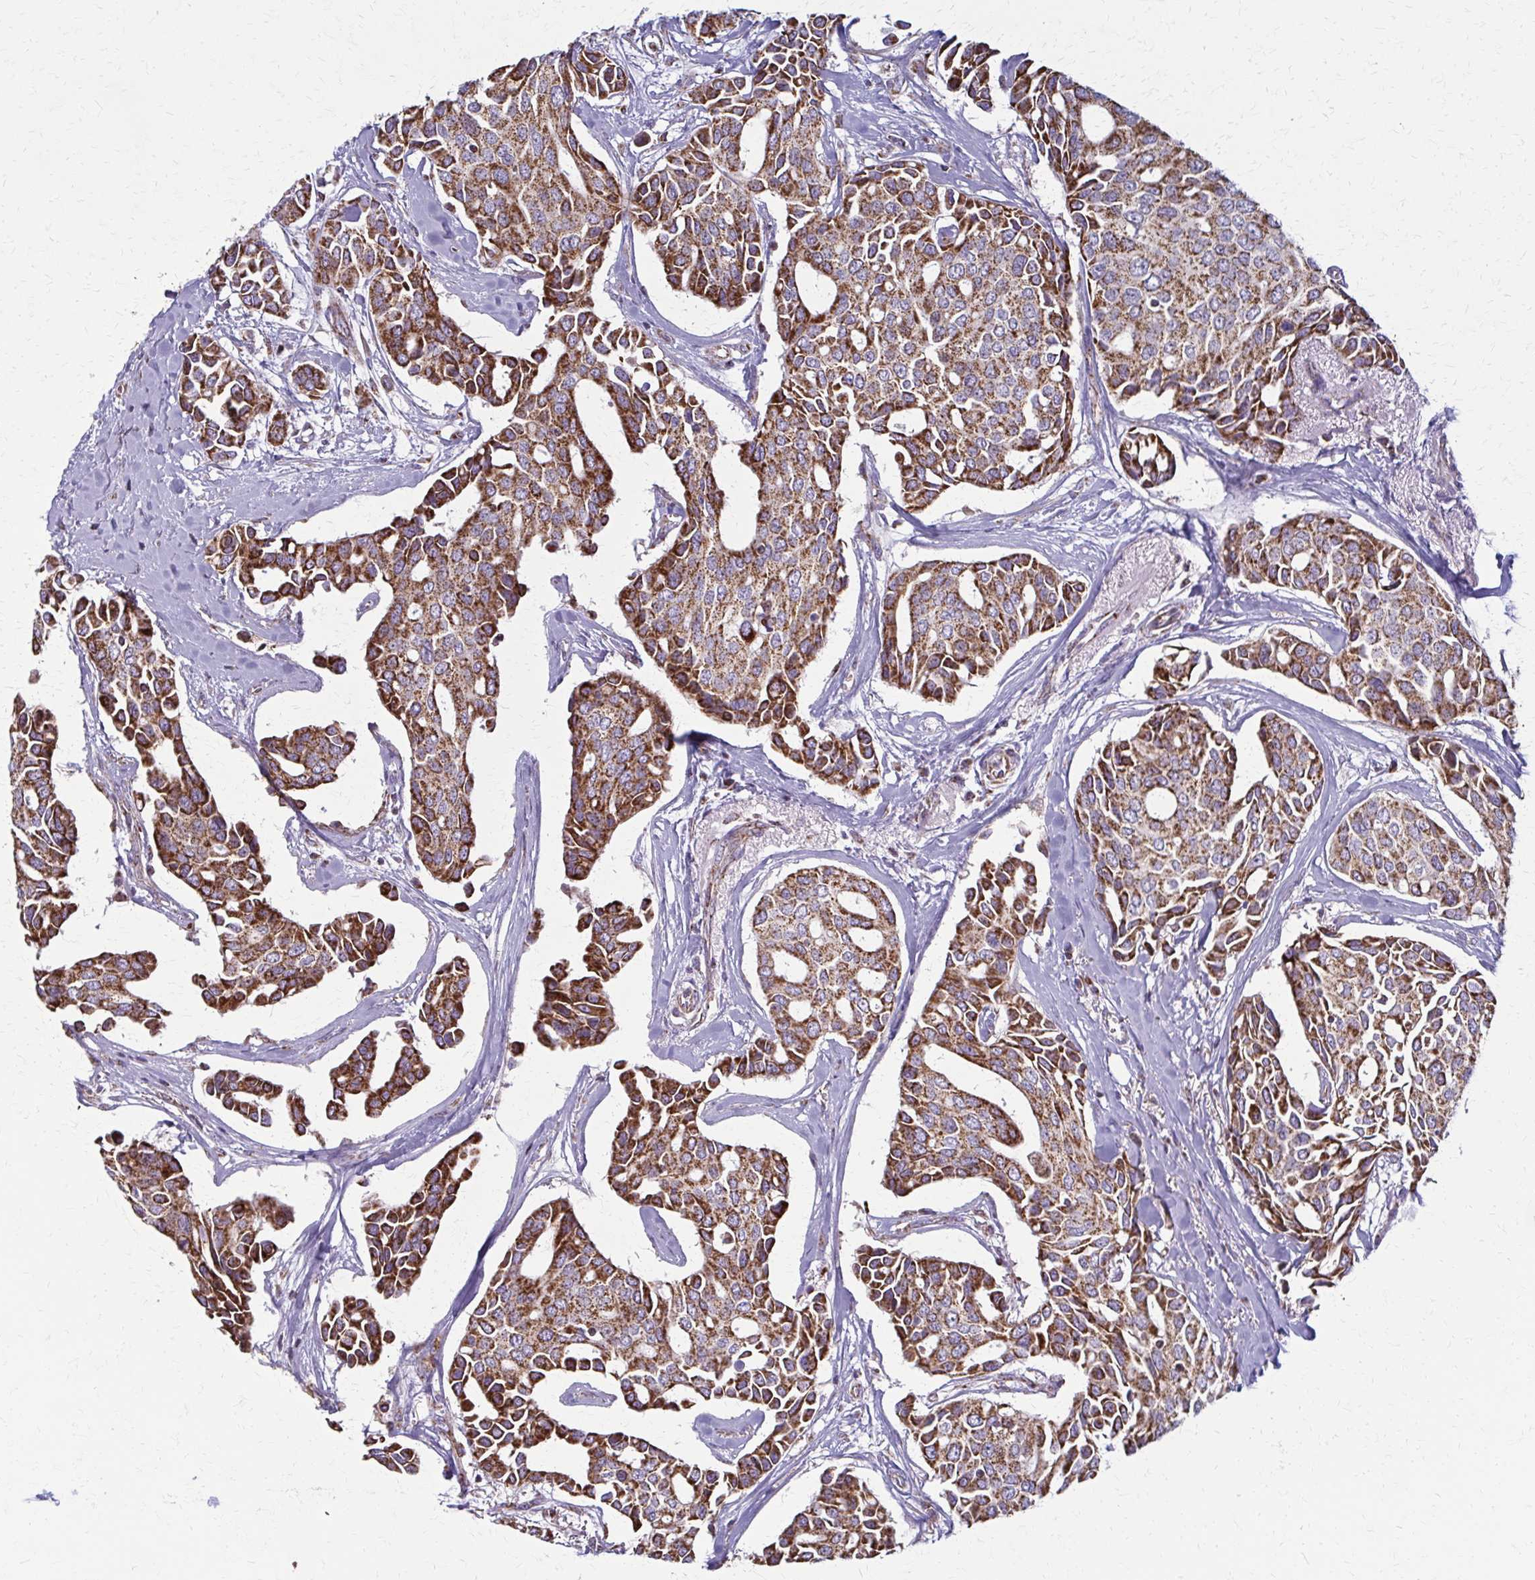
{"staining": {"intensity": "strong", "quantity": ">75%", "location": "cytoplasmic/membranous"}, "tissue": "breast cancer", "cell_type": "Tumor cells", "image_type": "cancer", "snomed": [{"axis": "morphology", "description": "Duct carcinoma"}, {"axis": "topography", "description": "Breast"}], "caption": "IHC image of neoplastic tissue: breast invasive ductal carcinoma stained using IHC shows high levels of strong protein expression localized specifically in the cytoplasmic/membranous of tumor cells, appearing as a cytoplasmic/membranous brown color.", "gene": "TVP23A", "patient": {"sex": "female", "age": 54}}